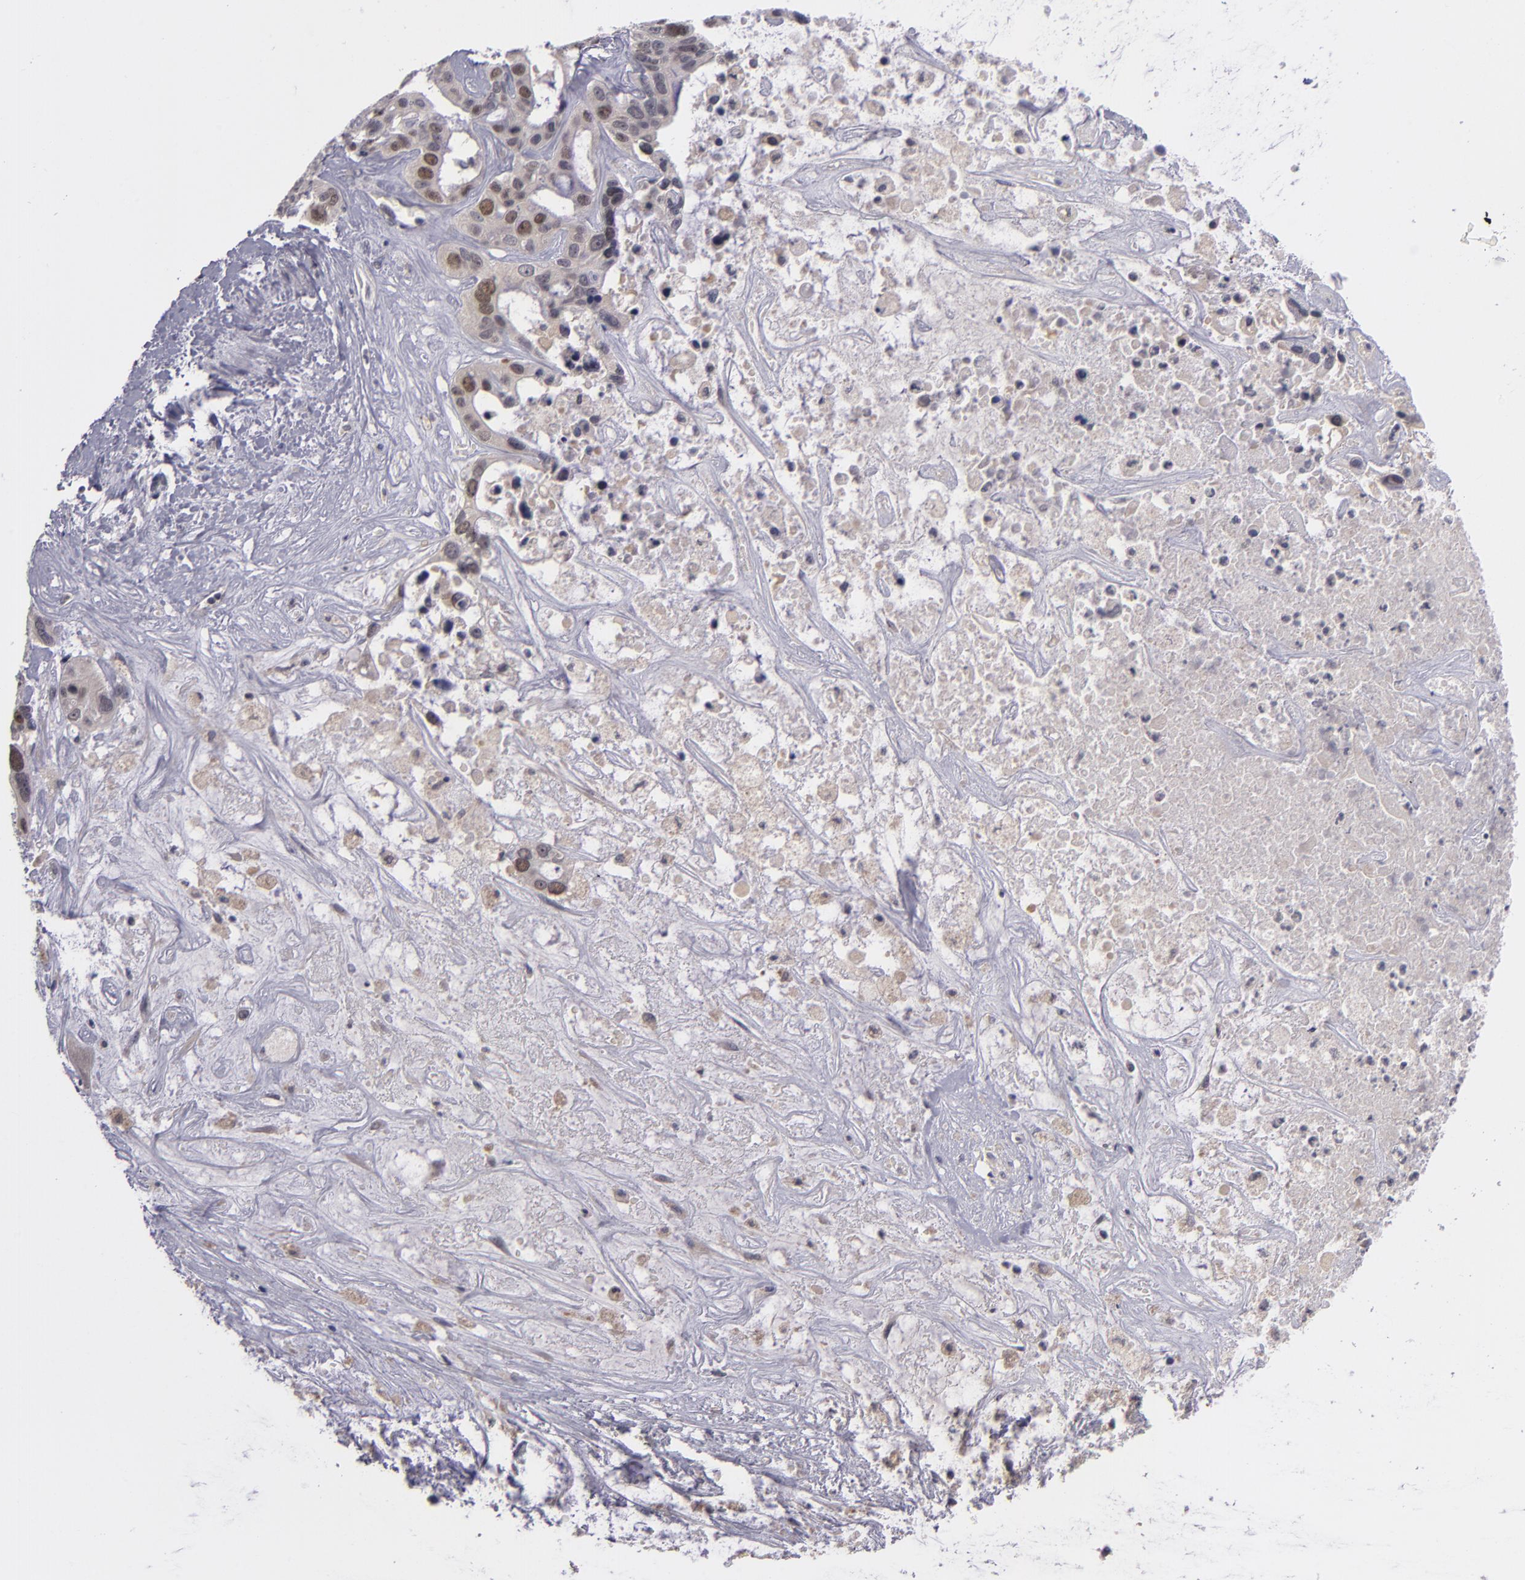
{"staining": {"intensity": "moderate", "quantity": "25%-75%", "location": "nuclear"}, "tissue": "liver cancer", "cell_type": "Tumor cells", "image_type": "cancer", "snomed": [{"axis": "morphology", "description": "Cholangiocarcinoma"}, {"axis": "topography", "description": "Liver"}], "caption": "This is a histology image of IHC staining of cholangiocarcinoma (liver), which shows moderate staining in the nuclear of tumor cells.", "gene": "CDC7", "patient": {"sex": "female", "age": 65}}